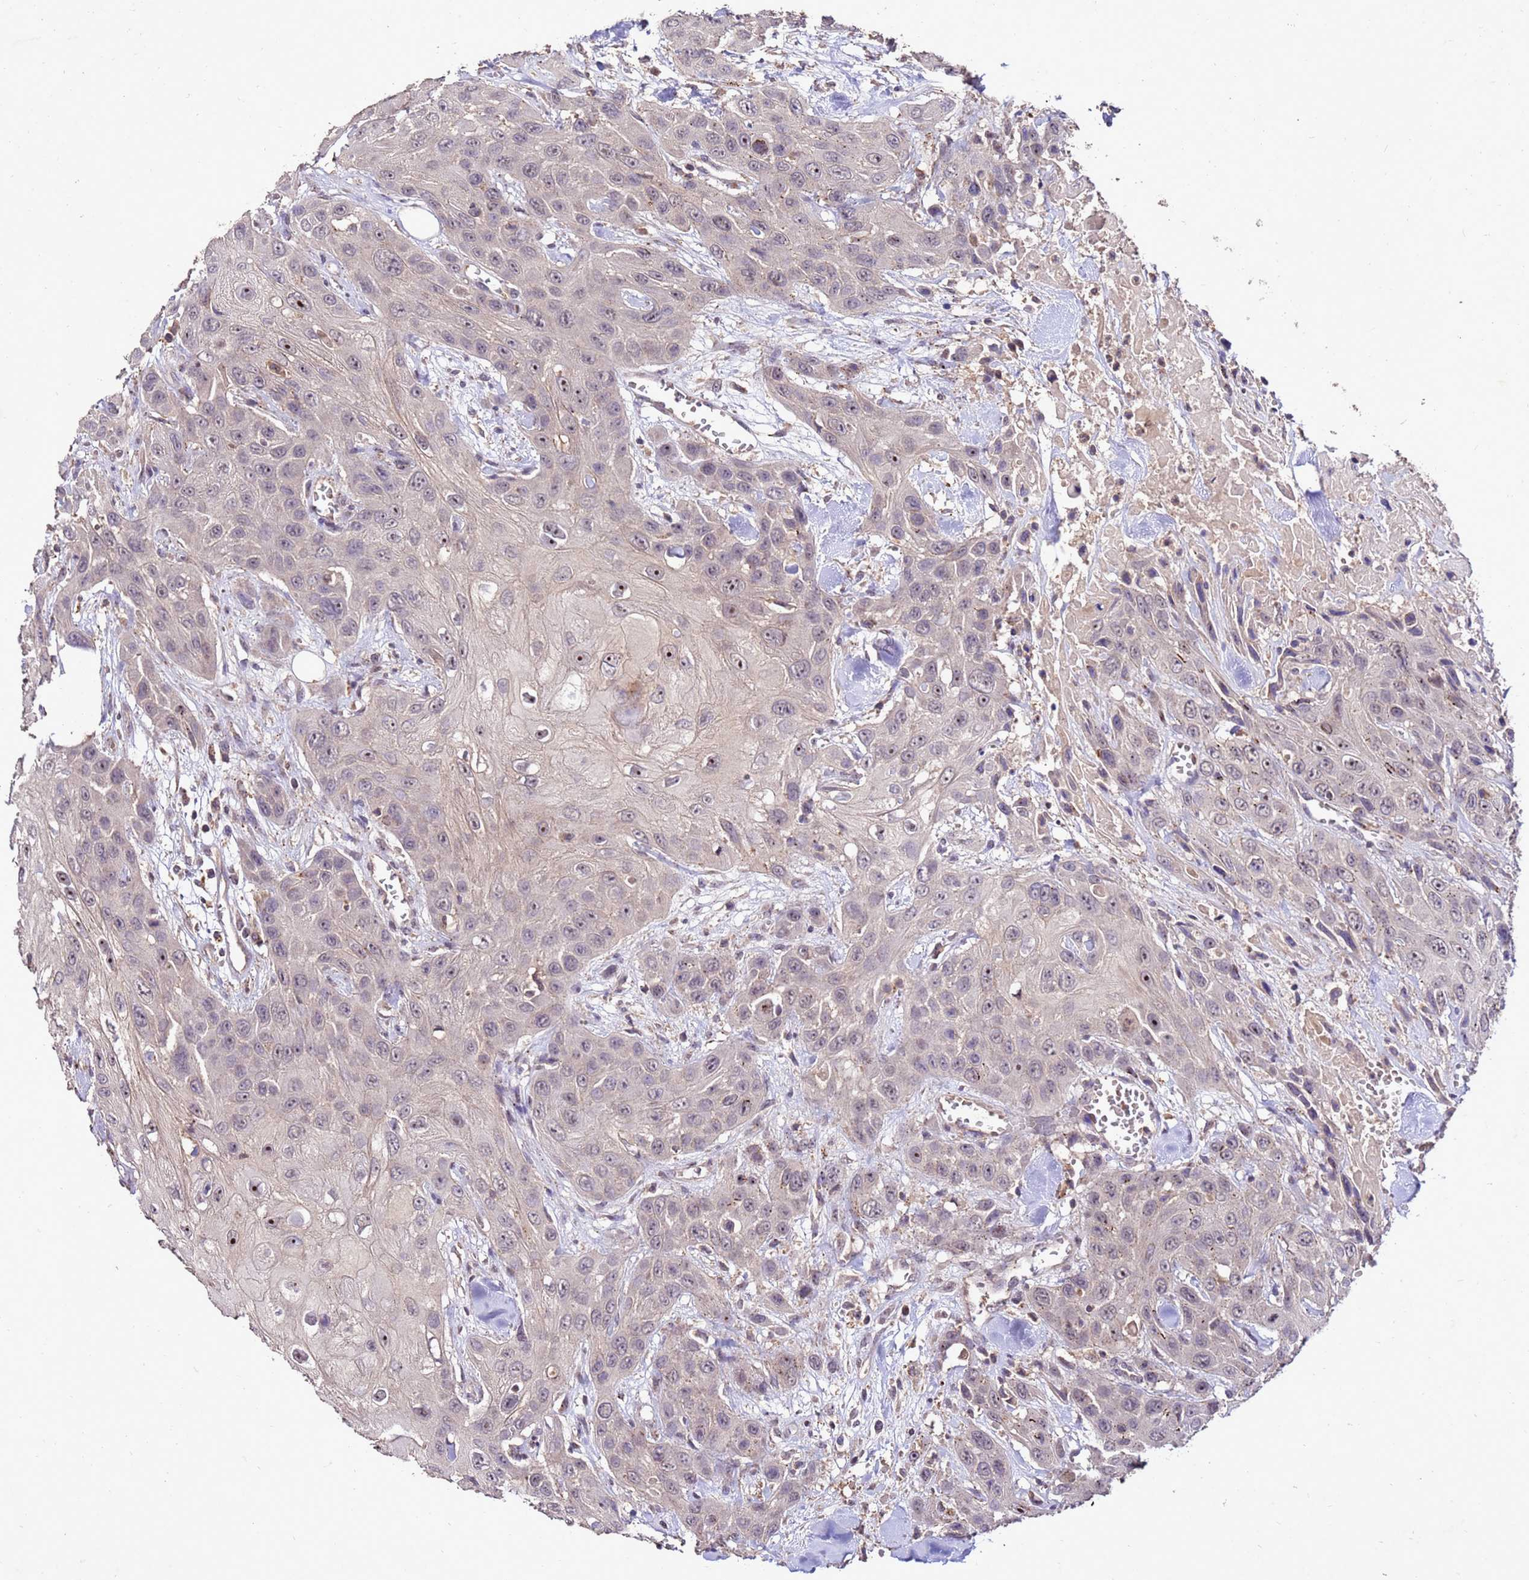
{"staining": {"intensity": "weak", "quantity": "25%-75%", "location": "cytoplasmic/membranous,nuclear"}, "tissue": "head and neck cancer", "cell_type": "Tumor cells", "image_type": "cancer", "snomed": [{"axis": "morphology", "description": "Squamous cell carcinoma, NOS"}, {"axis": "topography", "description": "Head-Neck"}], "caption": "The micrograph displays staining of head and neck squamous cell carcinoma, revealing weak cytoplasmic/membranous and nuclear protein expression (brown color) within tumor cells.", "gene": "TOR4A", "patient": {"sex": "male", "age": 81}}